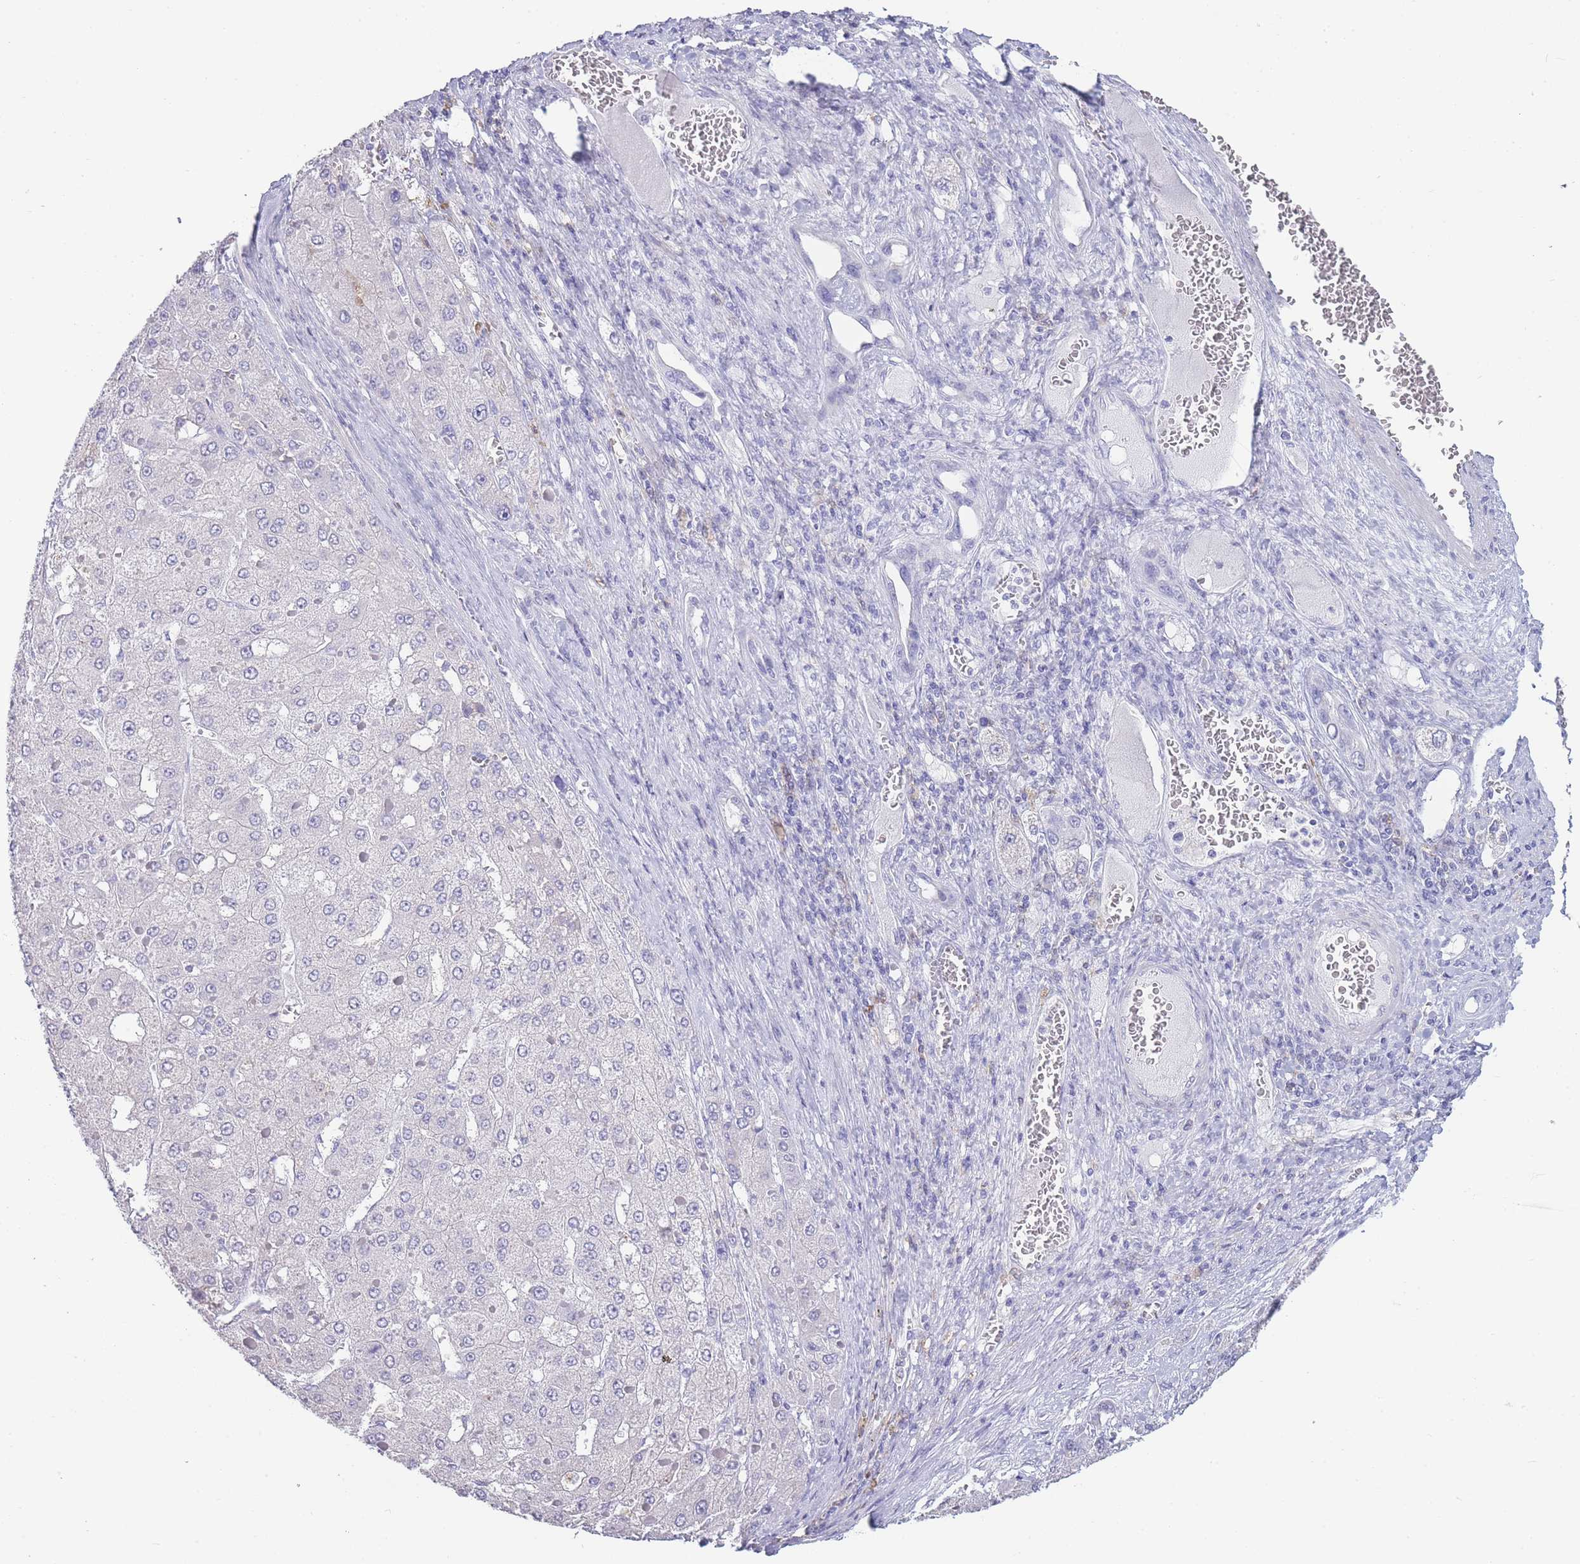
{"staining": {"intensity": "negative", "quantity": "none", "location": "none"}, "tissue": "liver cancer", "cell_type": "Tumor cells", "image_type": "cancer", "snomed": [{"axis": "morphology", "description": "Carcinoma, Hepatocellular, NOS"}, {"axis": "topography", "description": "Liver"}], "caption": "Human hepatocellular carcinoma (liver) stained for a protein using IHC shows no expression in tumor cells.", "gene": "CD37", "patient": {"sex": "female", "age": 73}}